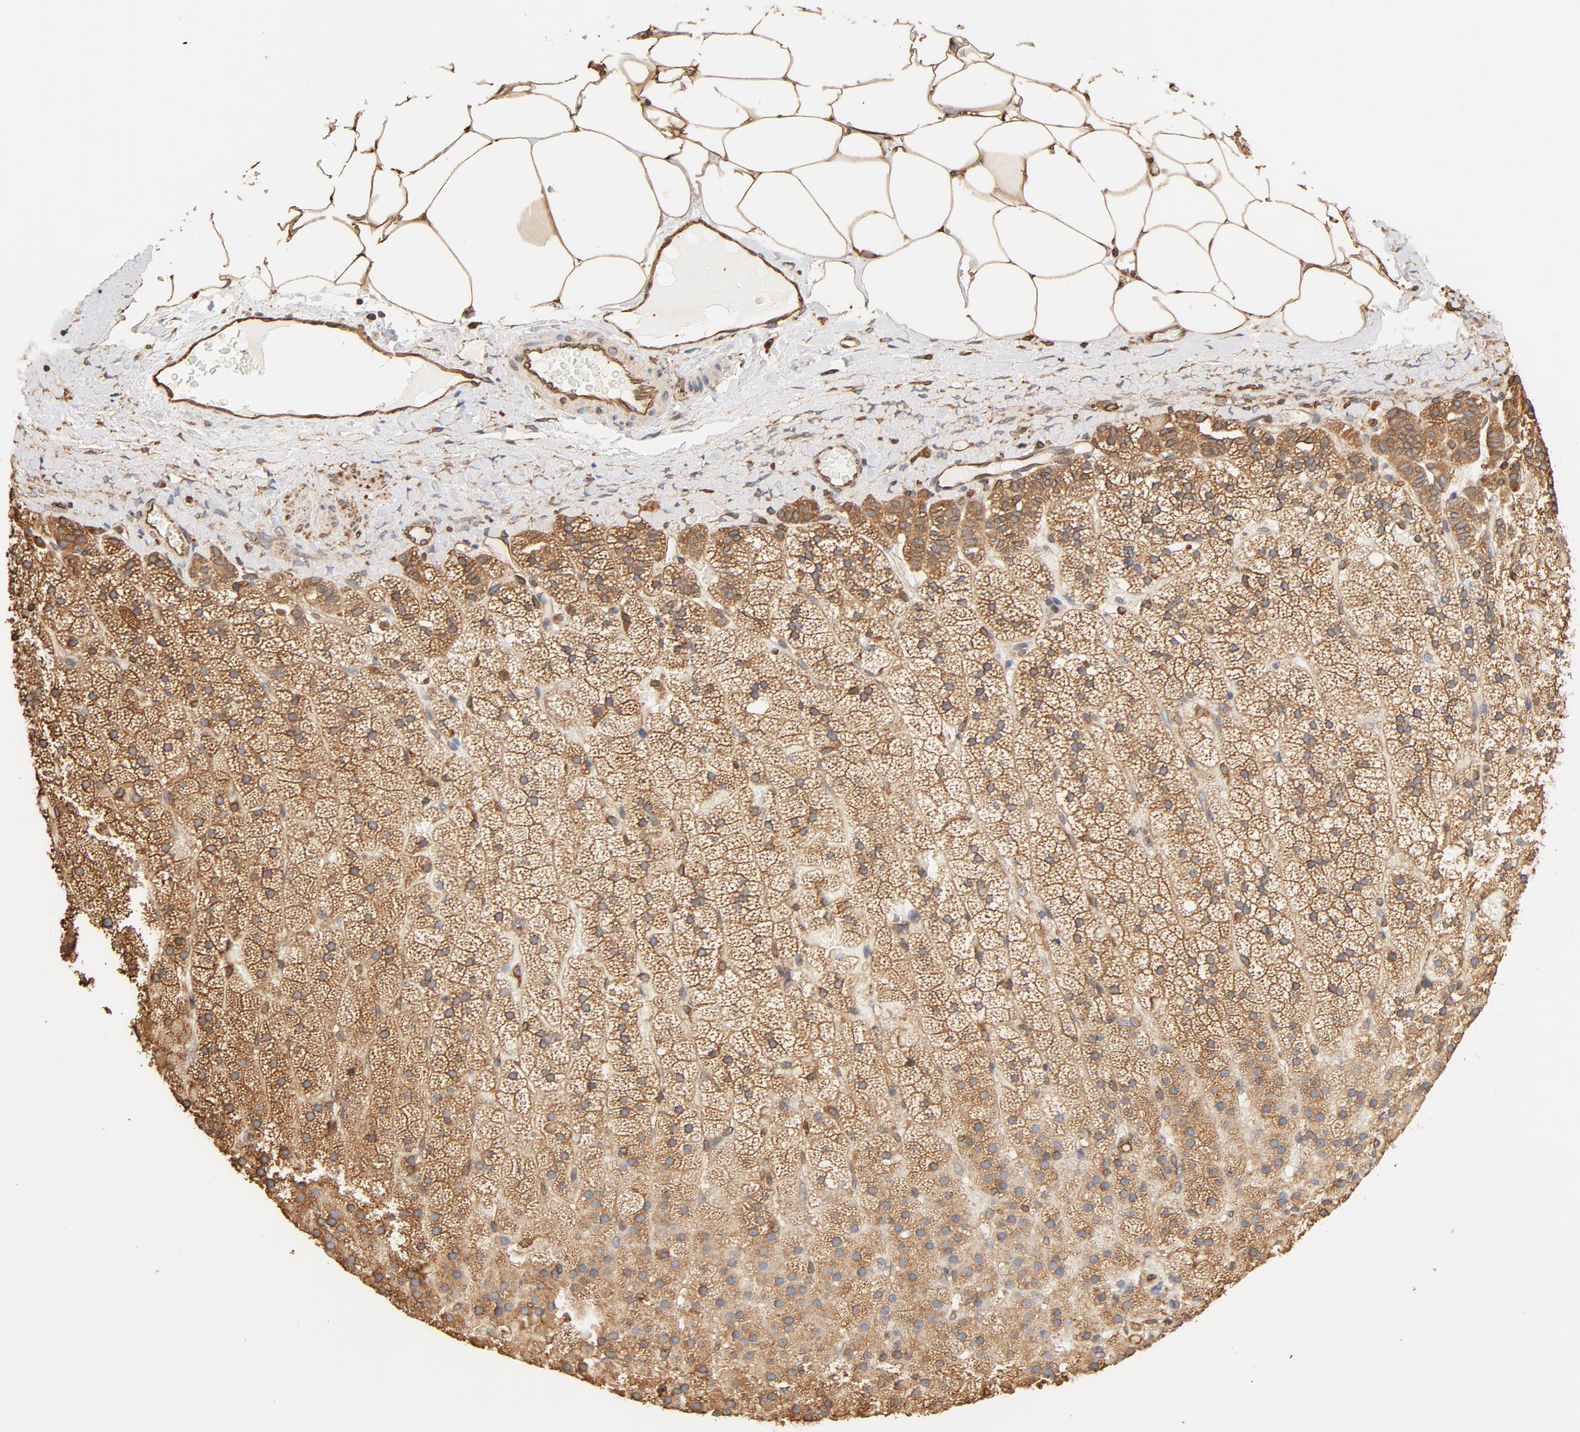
{"staining": {"intensity": "strong", "quantity": ">75%", "location": "cytoplasmic/membranous"}, "tissue": "adrenal gland", "cell_type": "Glandular cells", "image_type": "normal", "snomed": [{"axis": "morphology", "description": "Normal tissue, NOS"}, {"axis": "topography", "description": "Adrenal gland"}], "caption": "IHC image of benign adrenal gland: adrenal gland stained using immunohistochemistry (IHC) exhibits high levels of strong protein expression localized specifically in the cytoplasmic/membranous of glandular cells, appearing as a cytoplasmic/membranous brown color.", "gene": "BCAP31", "patient": {"sex": "male", "age": 35}}